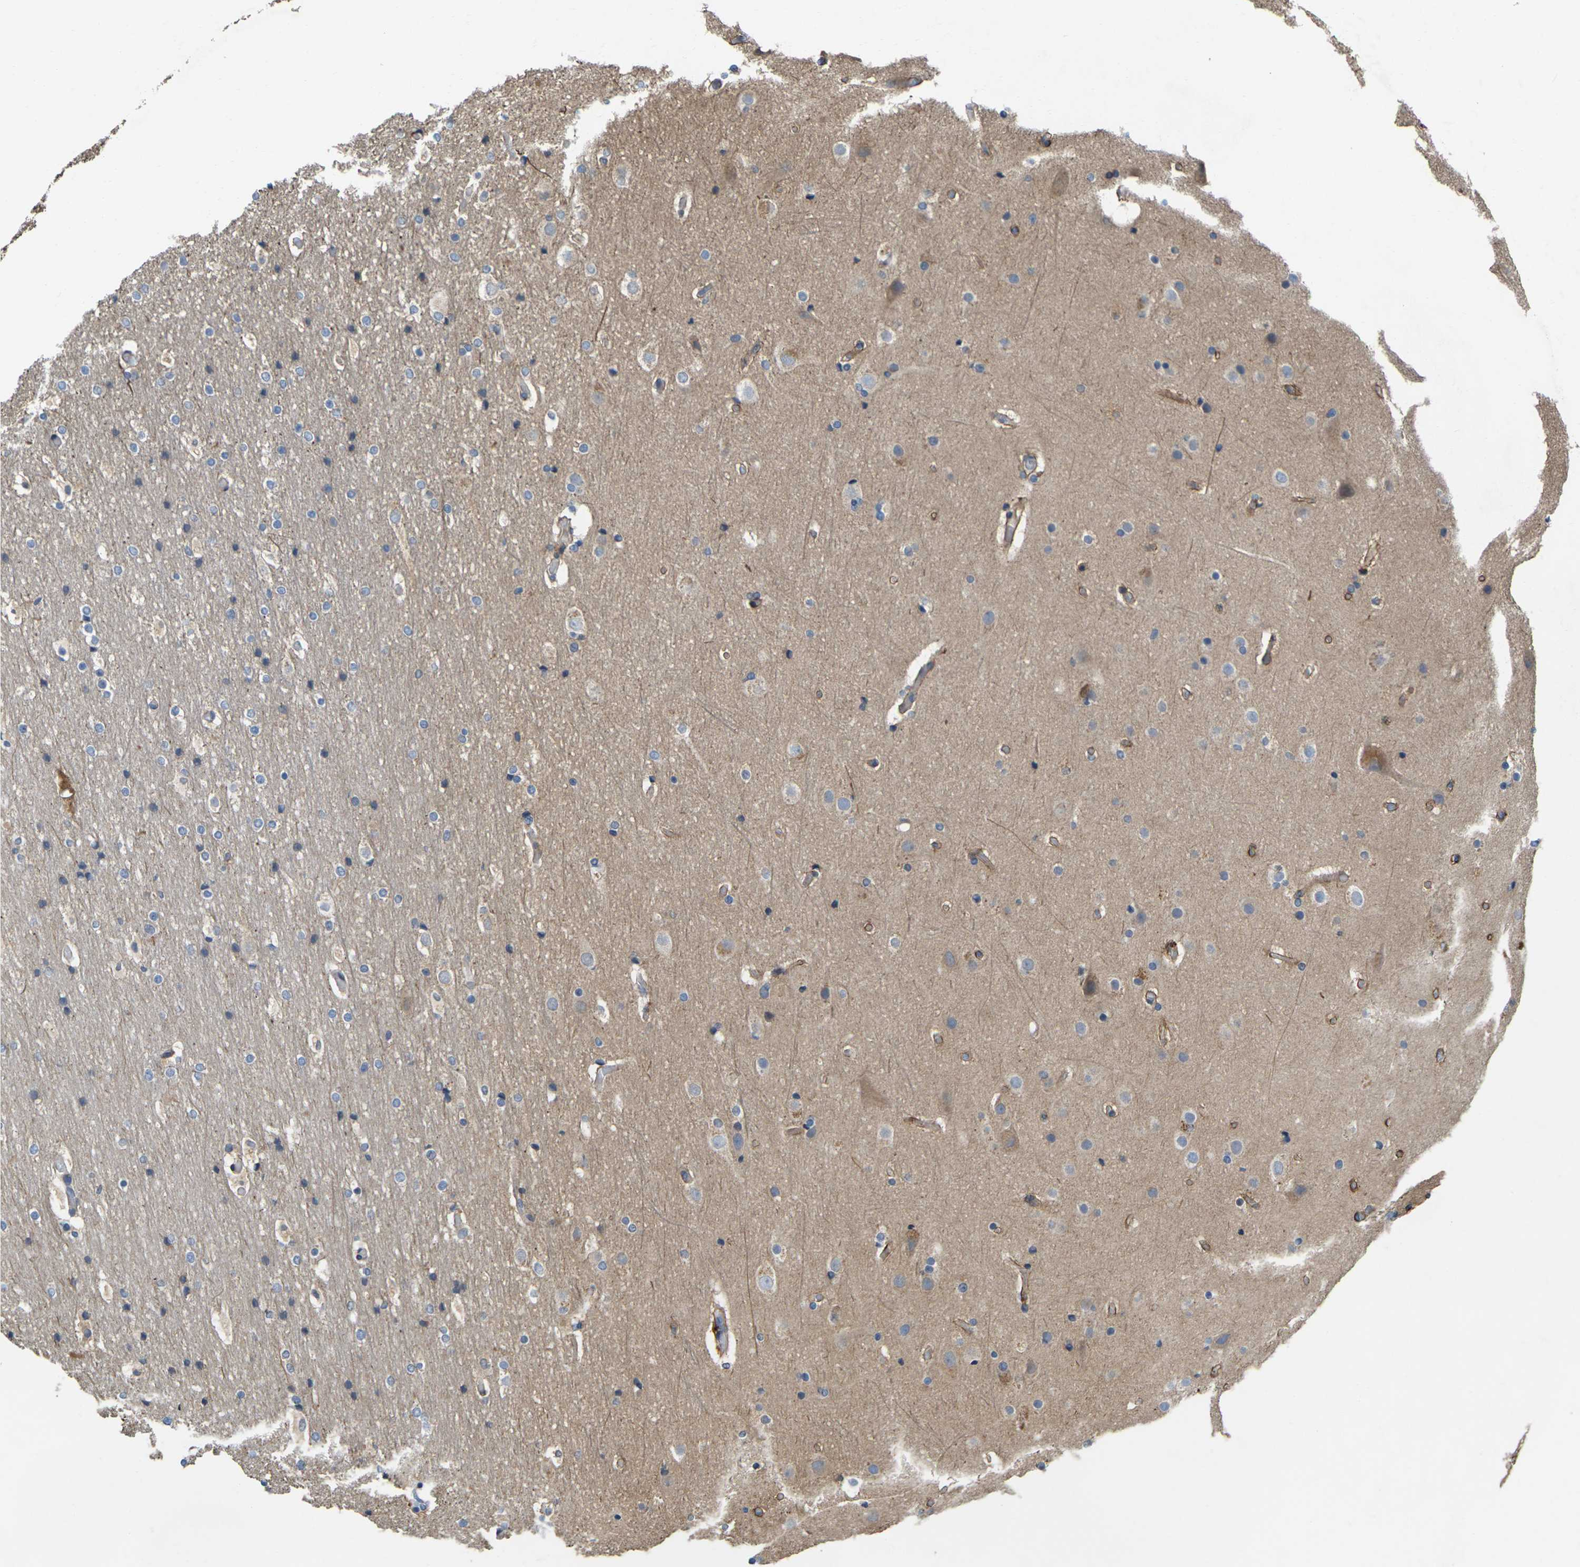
{"staining": {"intensity": "moderate", "quantity": "25%-75%", "location": "cytoplasmic/membranous"}, "tissue": "cerebral cortex", "cell_type": "Endothelial cells", "image_type": "normal", "snomed": [{"axis": "morphology", "description": "Normal tissue, NOS"}, {"axis": "topography", "description": "Cerebral cortex"}], "caption": "Immunohistochemistry (IHC) staining of benign cerebral cortex, which shows medium levels of moderate cytoplasmic/membranous staining in about 25%-75% of endothelial cells indicating moderate cytoplasmic/membranous protein expression. The staining was performed using DAB (brown) for protein detection and nuclei were counterstained in hematoxylin (blue).", "gene": "SCNN1A", "patient": {"sex": "male", "age": 57}}